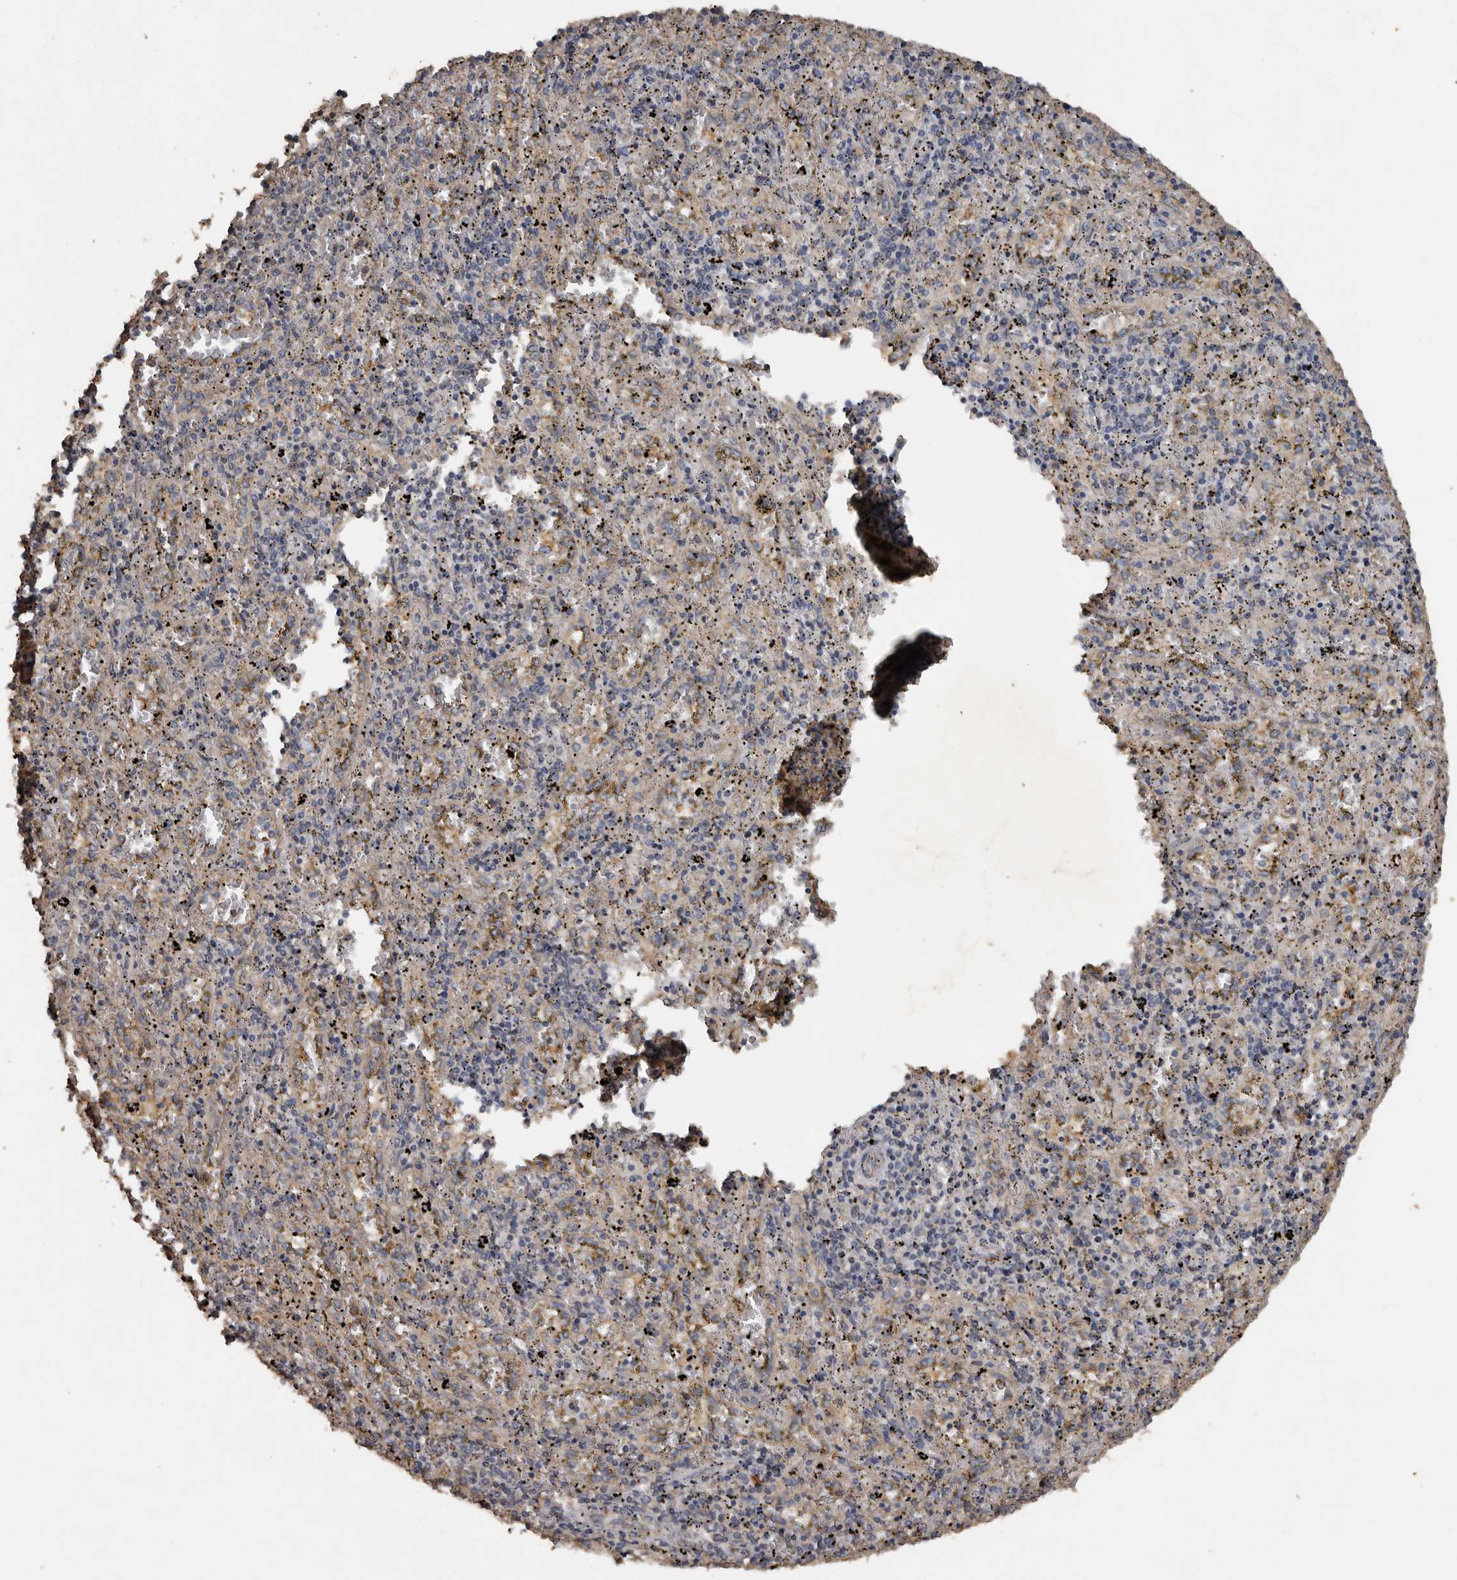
{"staining": {"intensity": "weak", "quantity": "<25%", "location": "cytoplasmic/membranous"}, "tissue": "spleen", "cell_type": "Cells in red pulp", "image_type": "normal", "snomed": [{"axis": "morphology", "description": "Normal tissue, NOS"}, {"axis": "topography", "description": "Spleen"}], "caption": "IHC photomicrograph of normal spleen: human spleen stained with DAB reveals no significant protein positivity in cells in red pulp. Brightfield microscopy of immunohistochemistry stained with DAB (brown) and hematoxylin (blue), captured at high magnification.", "gene": "HYAL4", "patient": {"sex": "male", "age": 11}}